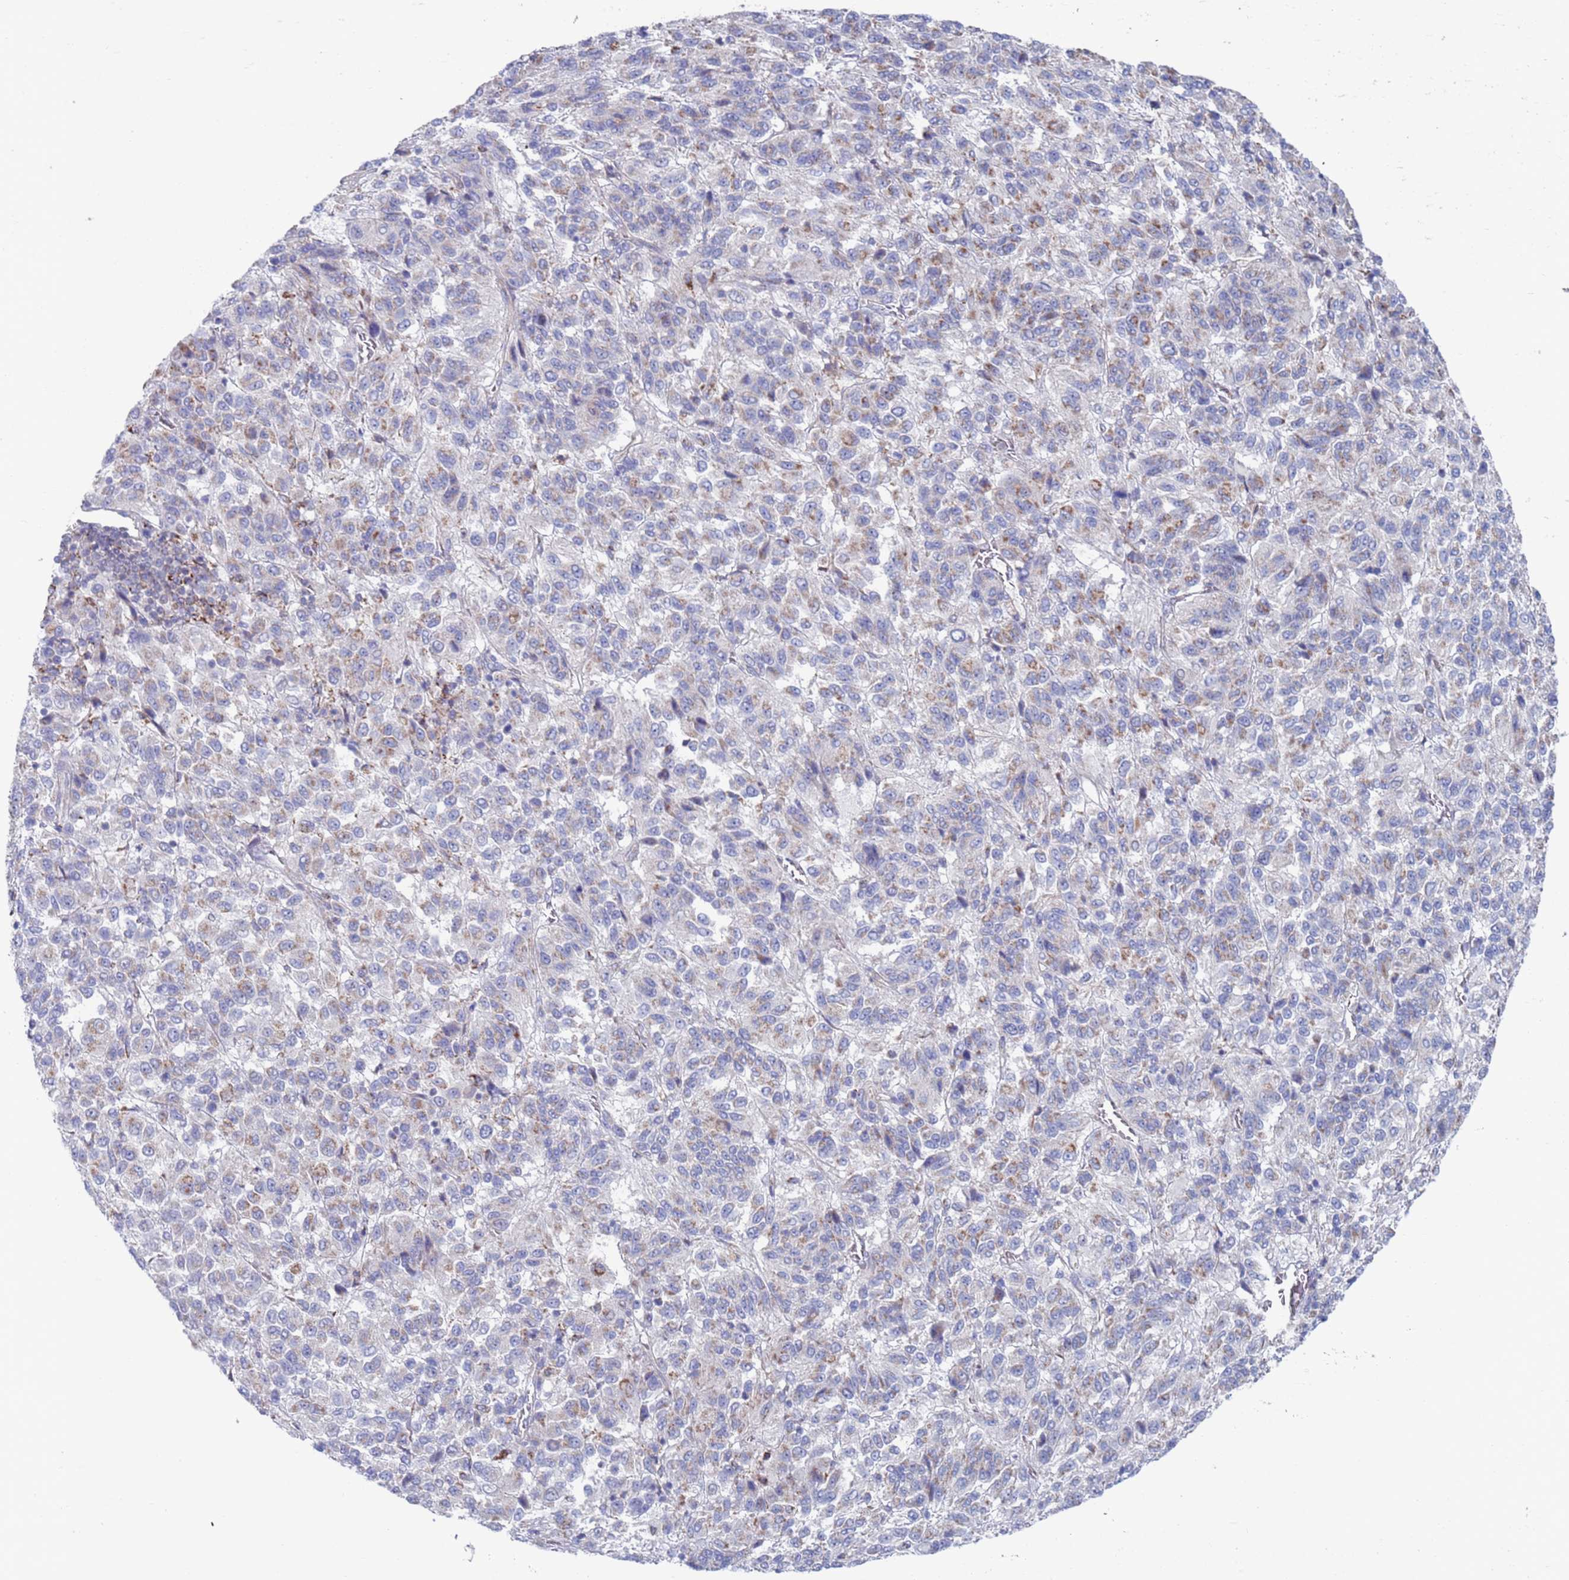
{"staining": {"intensity": "weak", "quantity": "<25%", "location": "cytoplasmic/membranous"}, "tissue": "melanoma", "cell_type": "Tumor cells", "image_type": "cancer", "snomed": [{"axis": "morphology", "description": "Malignant melanoma, Metastatic site"}, {"axis": "topography", "description": "Lung"}], "caption": "This is an immunohistochemistry photomicrograph of human malignant melanoma (metastatic site). There is no positivity in tumor cells.", "gene": "CHCHD6", "patient": {"sex": "male", "age": 64}}